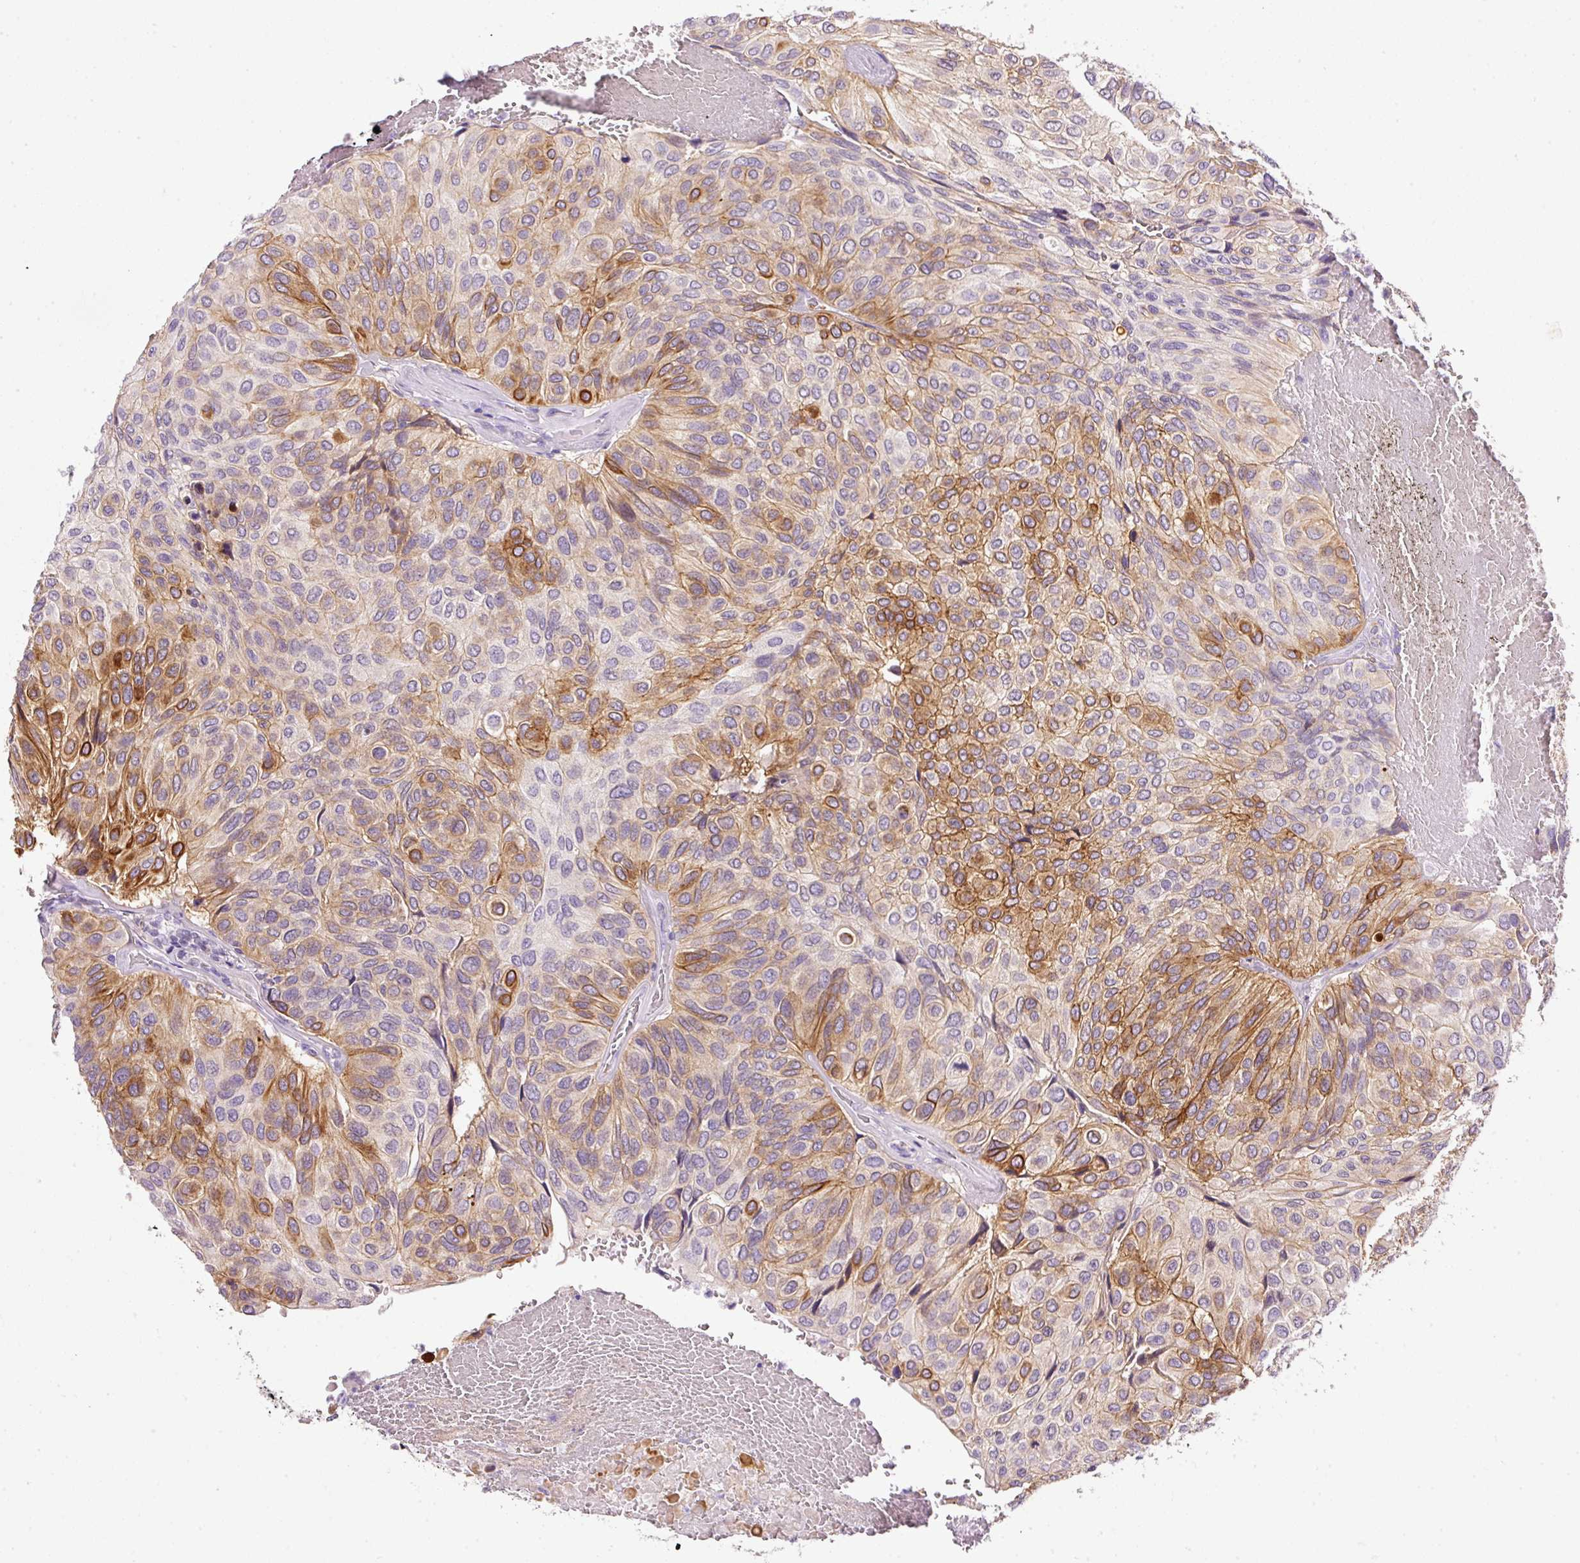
{"staining": {"intensity": "moderate", "quantity": "25%-75%", "location": "cytoplasmic/membranous"}, "tissue": "urothelial cancer", "cell_type": "Tumor cells", "image_type": "cancer", "snomed": [{"axis": "morphology", "description": "Urothelial carcinoma, High grade"}, {"axis": "topography", "description": "Urinary bladder"}], "caption": "Protein staining of urothelial carcinoma (high-grade) tissue demonstrates moderate cytoplasmic/membranous positivity in approximately 25%-75% of tumor cells. (DAB = brown stain, brightfield microscopy at high magnification).", "gene": "SRC", "patient": {"sex": "male", "age": 66}}